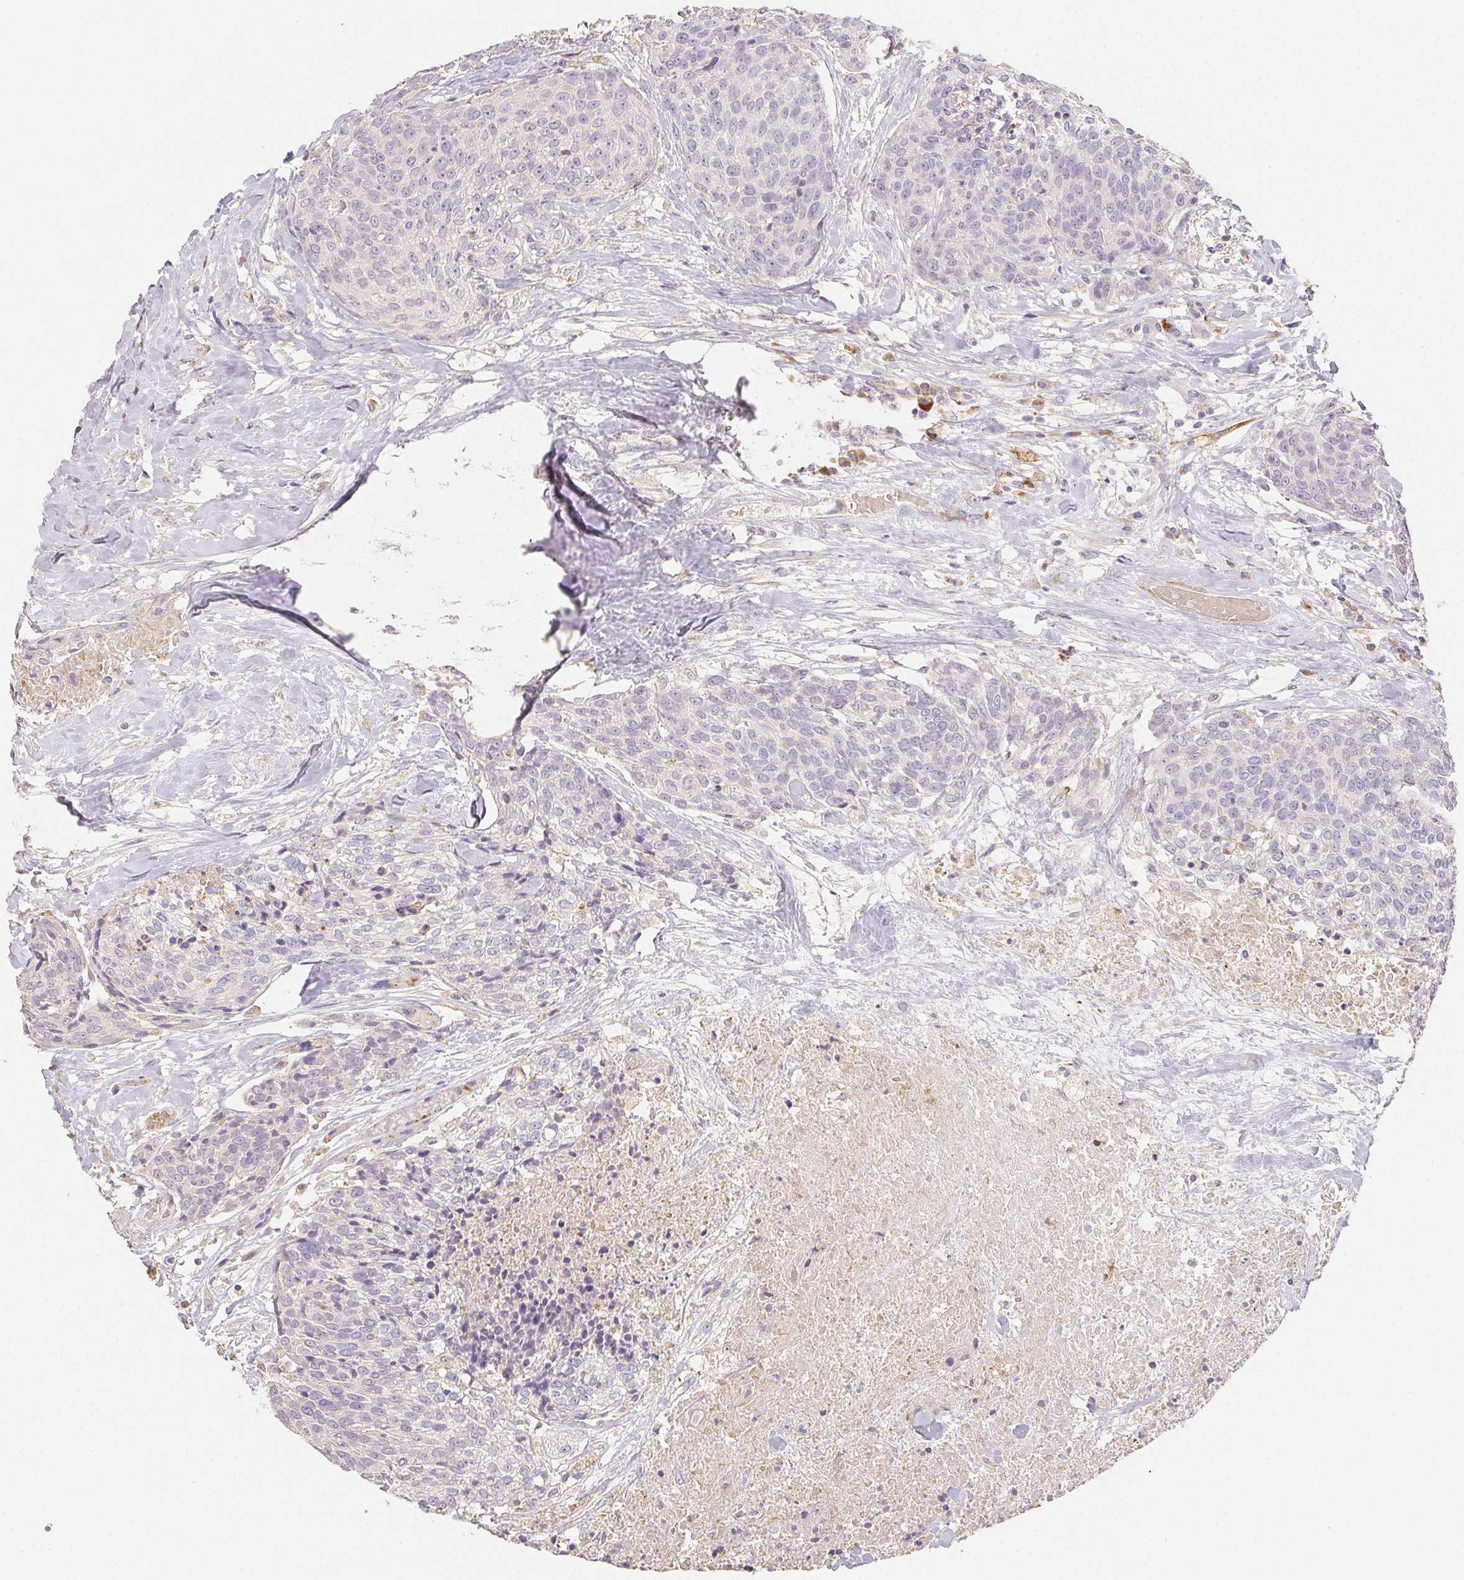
{"staining": {"intensity": "negative", "quantity": "none", "location": "none"}, "tissue": "head and neck cancer", "cell_type": "Tumor cells", "image_type": "cancer", "snomed": [{"axis": "morphology", "description": "Squamous cell carcinoma, NOS"}, {"axis": "topography", "description": "Oral tissue"}, {"axis": "topography", "description": "Head-Neck"}], "caption": "Immunohistochemical staining of head and neck cancer (squamous cell carcinoma) displays no significant positivity in tumor cells. The staining was performed using DAB to visualize the protein expression in brown, while the nuclei were stained in blue with hematoxylin (Magnification: 20x).", "gene": "ACVR1B", "patient": {"sex": "male", "age": 64}}